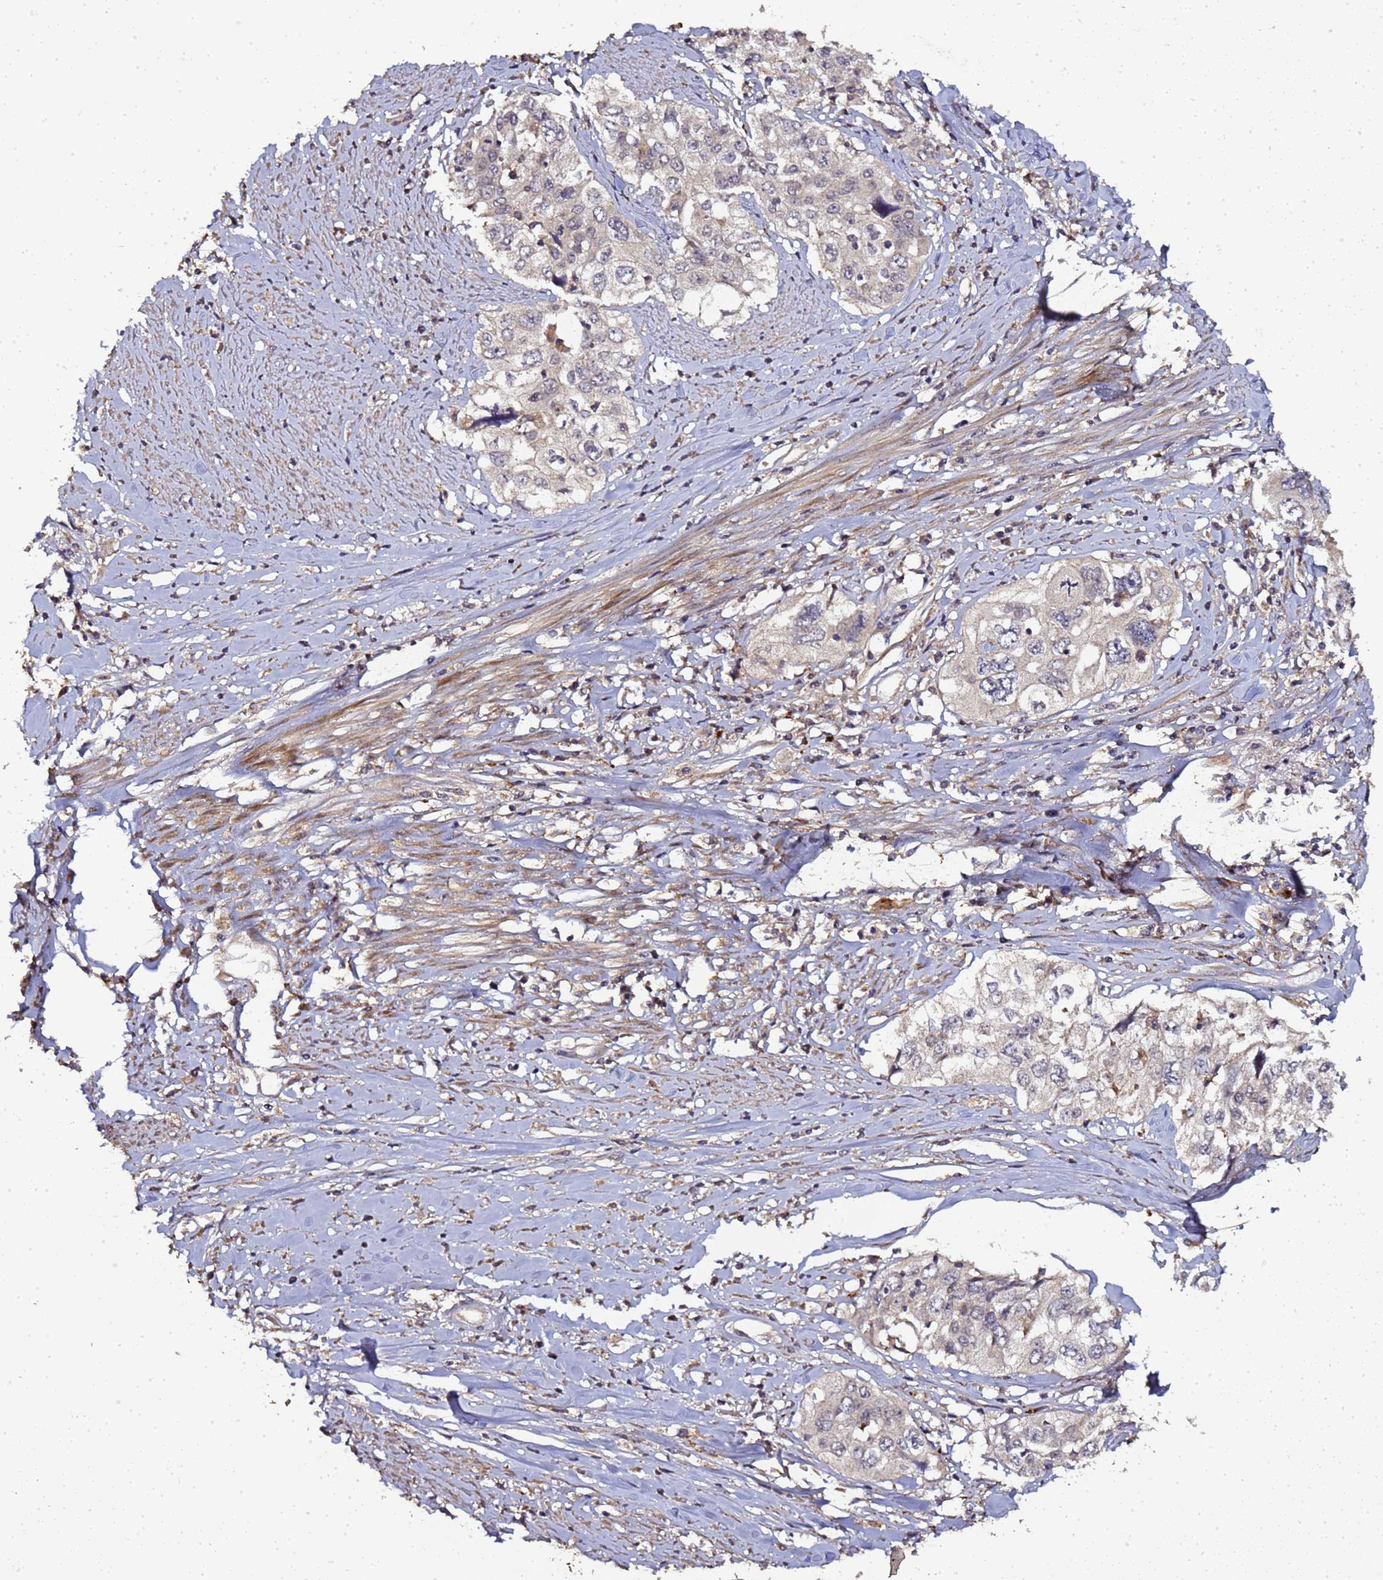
{"staining": {"intensity": "negative", "quantity": "none", "location": "none"}, "tissue": "cervical cancer", "cell_type": "Tumor cells", "image_type": "cancer", "snomed": [{"axis": "morphology", "description": "Squamous cell carcinoma, NOS"}, {"axis": "topography", "description": "Cervix"}], "caption": "IHC micrograph of neoplastic tissue: human cervical cancer stained with DAB (3,3'-diaminobenzidine) exhibits no significant protein staining in tumor cells.", "gene": "LGI4", "patient": {"sex": "female", "age": 31}}